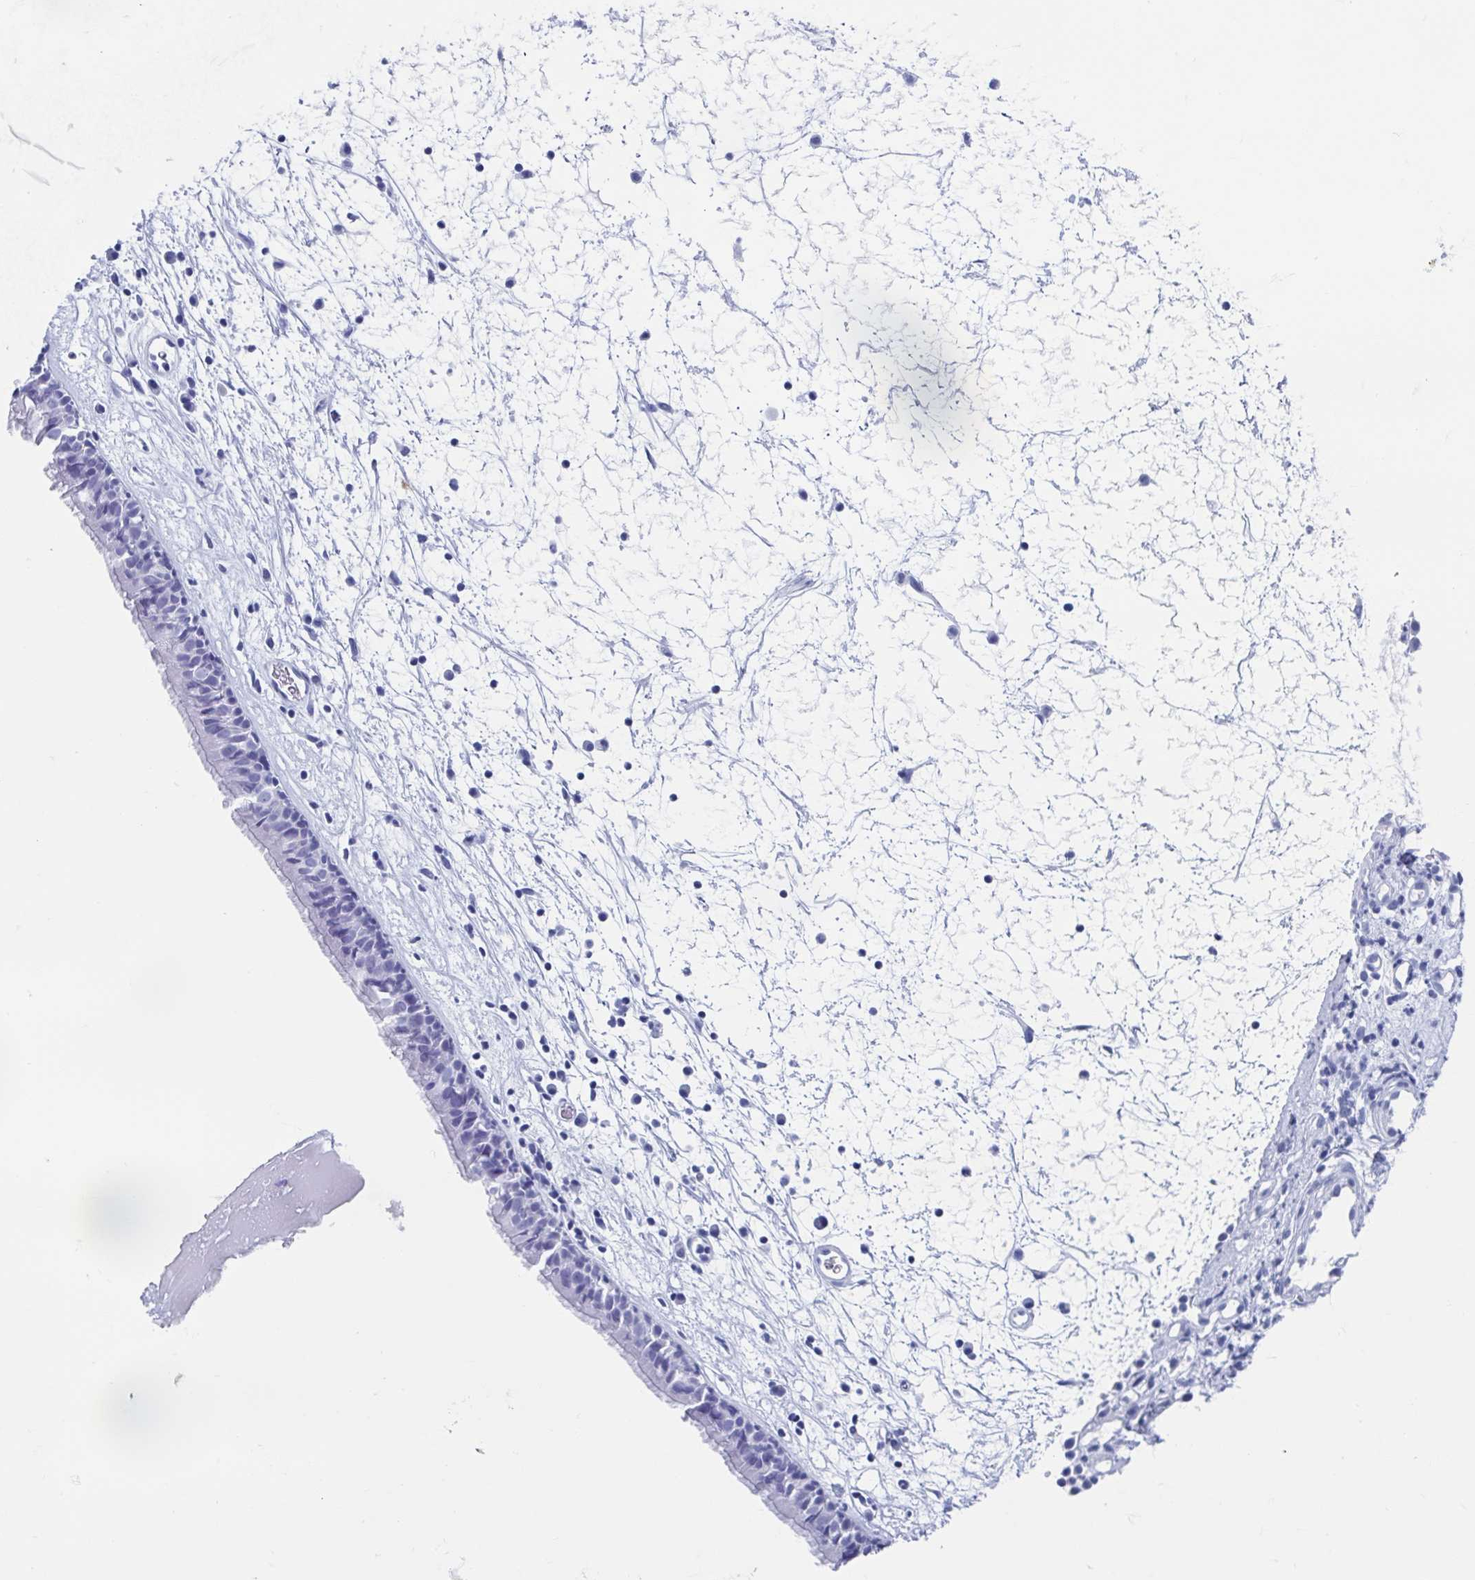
{"staining": {"intensity": "negative", "quantity": "none", "location": "none"}, "tissue": "nasopharynx", "cell_type": "Respiratory epithelial cells", "image_type": "normal", "snomed": [{"axis": "morphology", "description": "Normal tissue, NOS"}, {"axis": "topography", "description": "Nasopharynx"}], "caption": "Immunohistochemistry (IHC) micrograph of unremarkable nasopharynx: nasopharynx stained with DAB (3,3'-diaminobenzidine) shows no significant protein expression in respiratory epithelial cells.", "gene": "C10orf53", "patient": {"sex": "male", "age": 24}}